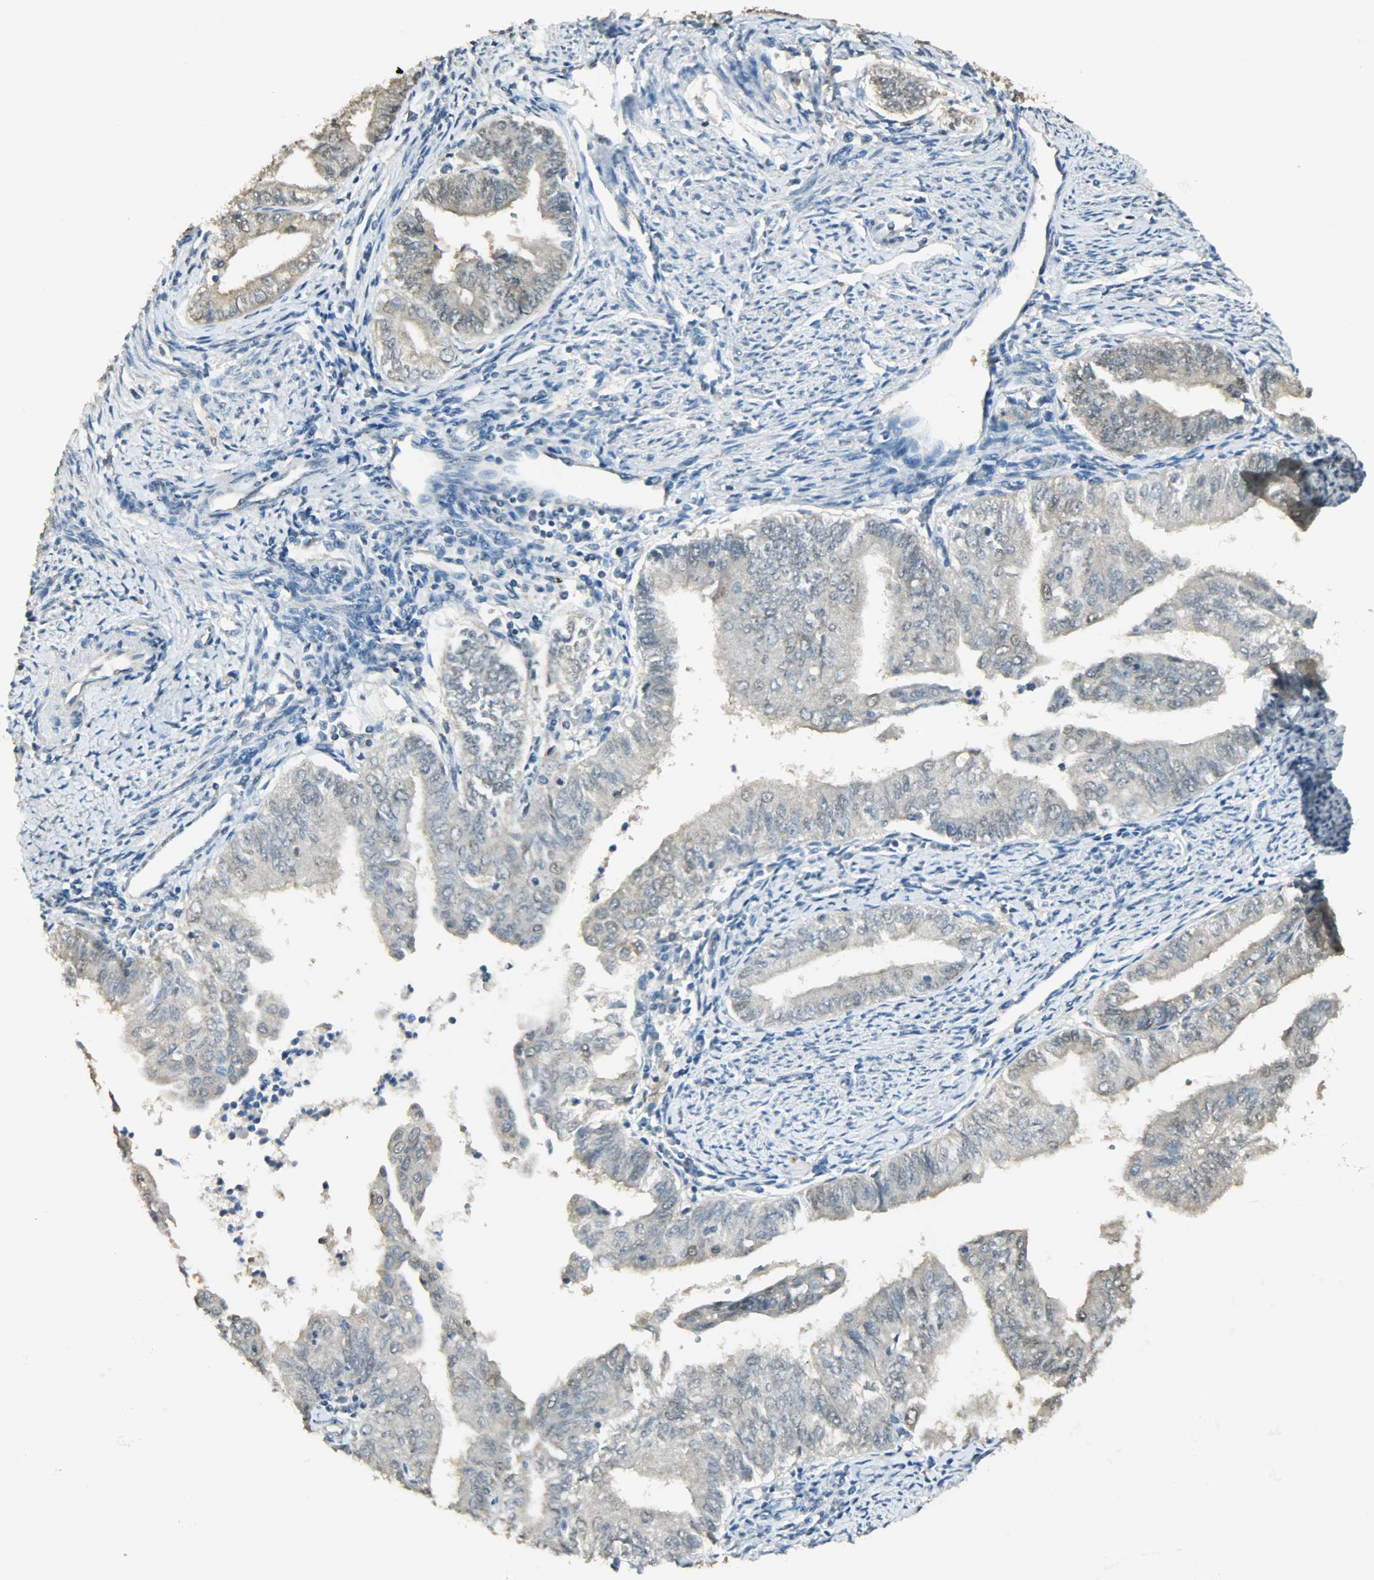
{"staining": {"intensity": "weak", "quantity": "25%-75%", "location": "cytoplasmic/membranous,nuclear"}, "tissue": "endometrial cancer", "cell_type": "Tumor cells", "image_type": "cancer", "snomed": [{"axis": "morphology", "description": "Adenocarcinoma, NOS"}, {"axis": "topography", "description": "Endometrium"}], "caption": "Brown immunohistochemical staining in endometrial cancer demonstrates weak cytoplasmic/membranous and nuclear positivity in about 25%-75% of tumor cells.", "gene": "PRMT5", "patient": {"sex": "female", "age": 66}}